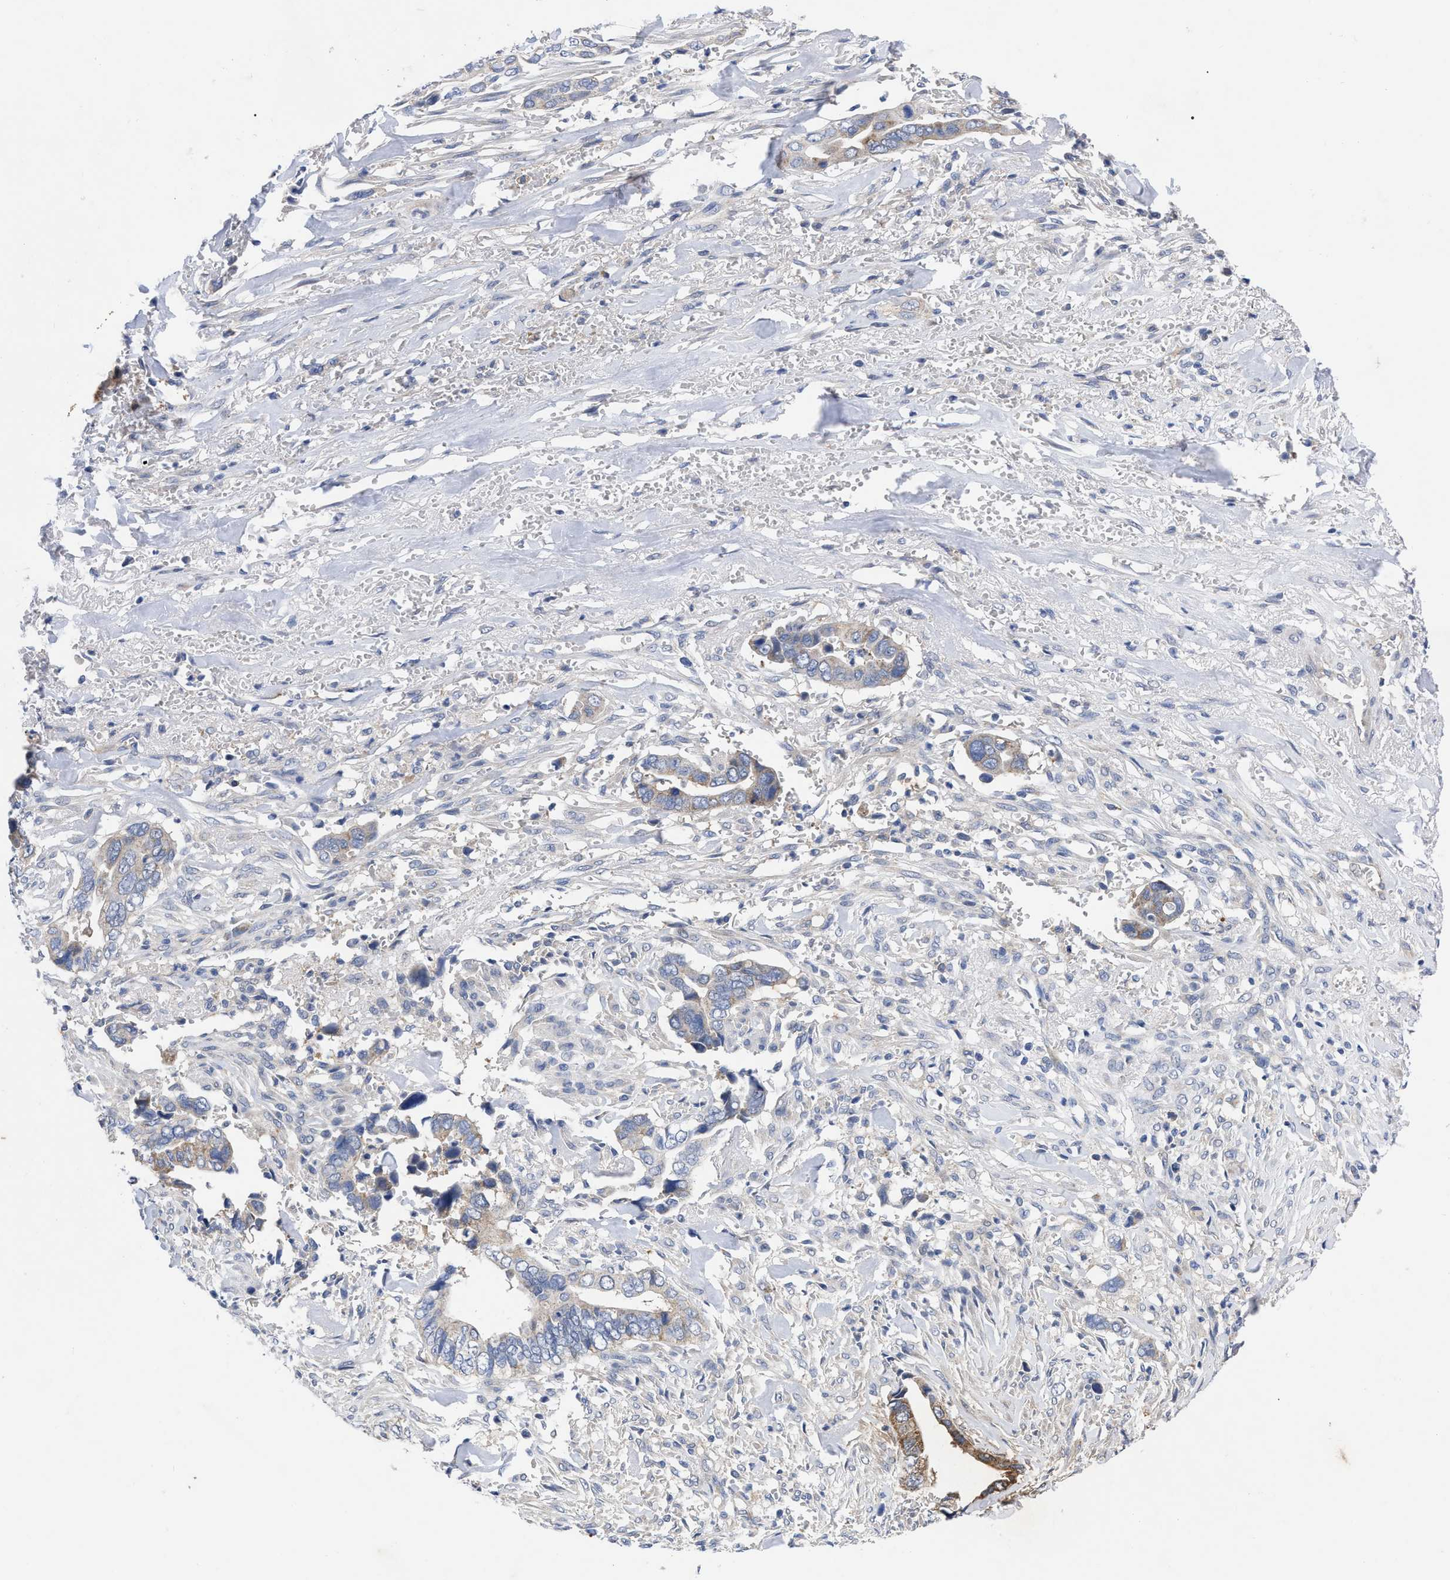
{"staining": {"intensity": "moderate", "quantity": "<25%", "location": "cytoplasmic/membranous"}, "tissue": "liver cancer", "cell_type": "Tumor cells", "image_type": "cancer", "snomed": [{"axis": "morphology", "description": "Cholangiocarcinoma"}, {"axis": "topography", "description": "Liver"}], "caption": "Tumor cells demonstrate low levels of moderate cytoplasmic/membranous staining in about <25% of cells in human cholangiocarcinoma (liver).", "gene": "TCP1", "patient": {"sex": "female", "age": 79}}